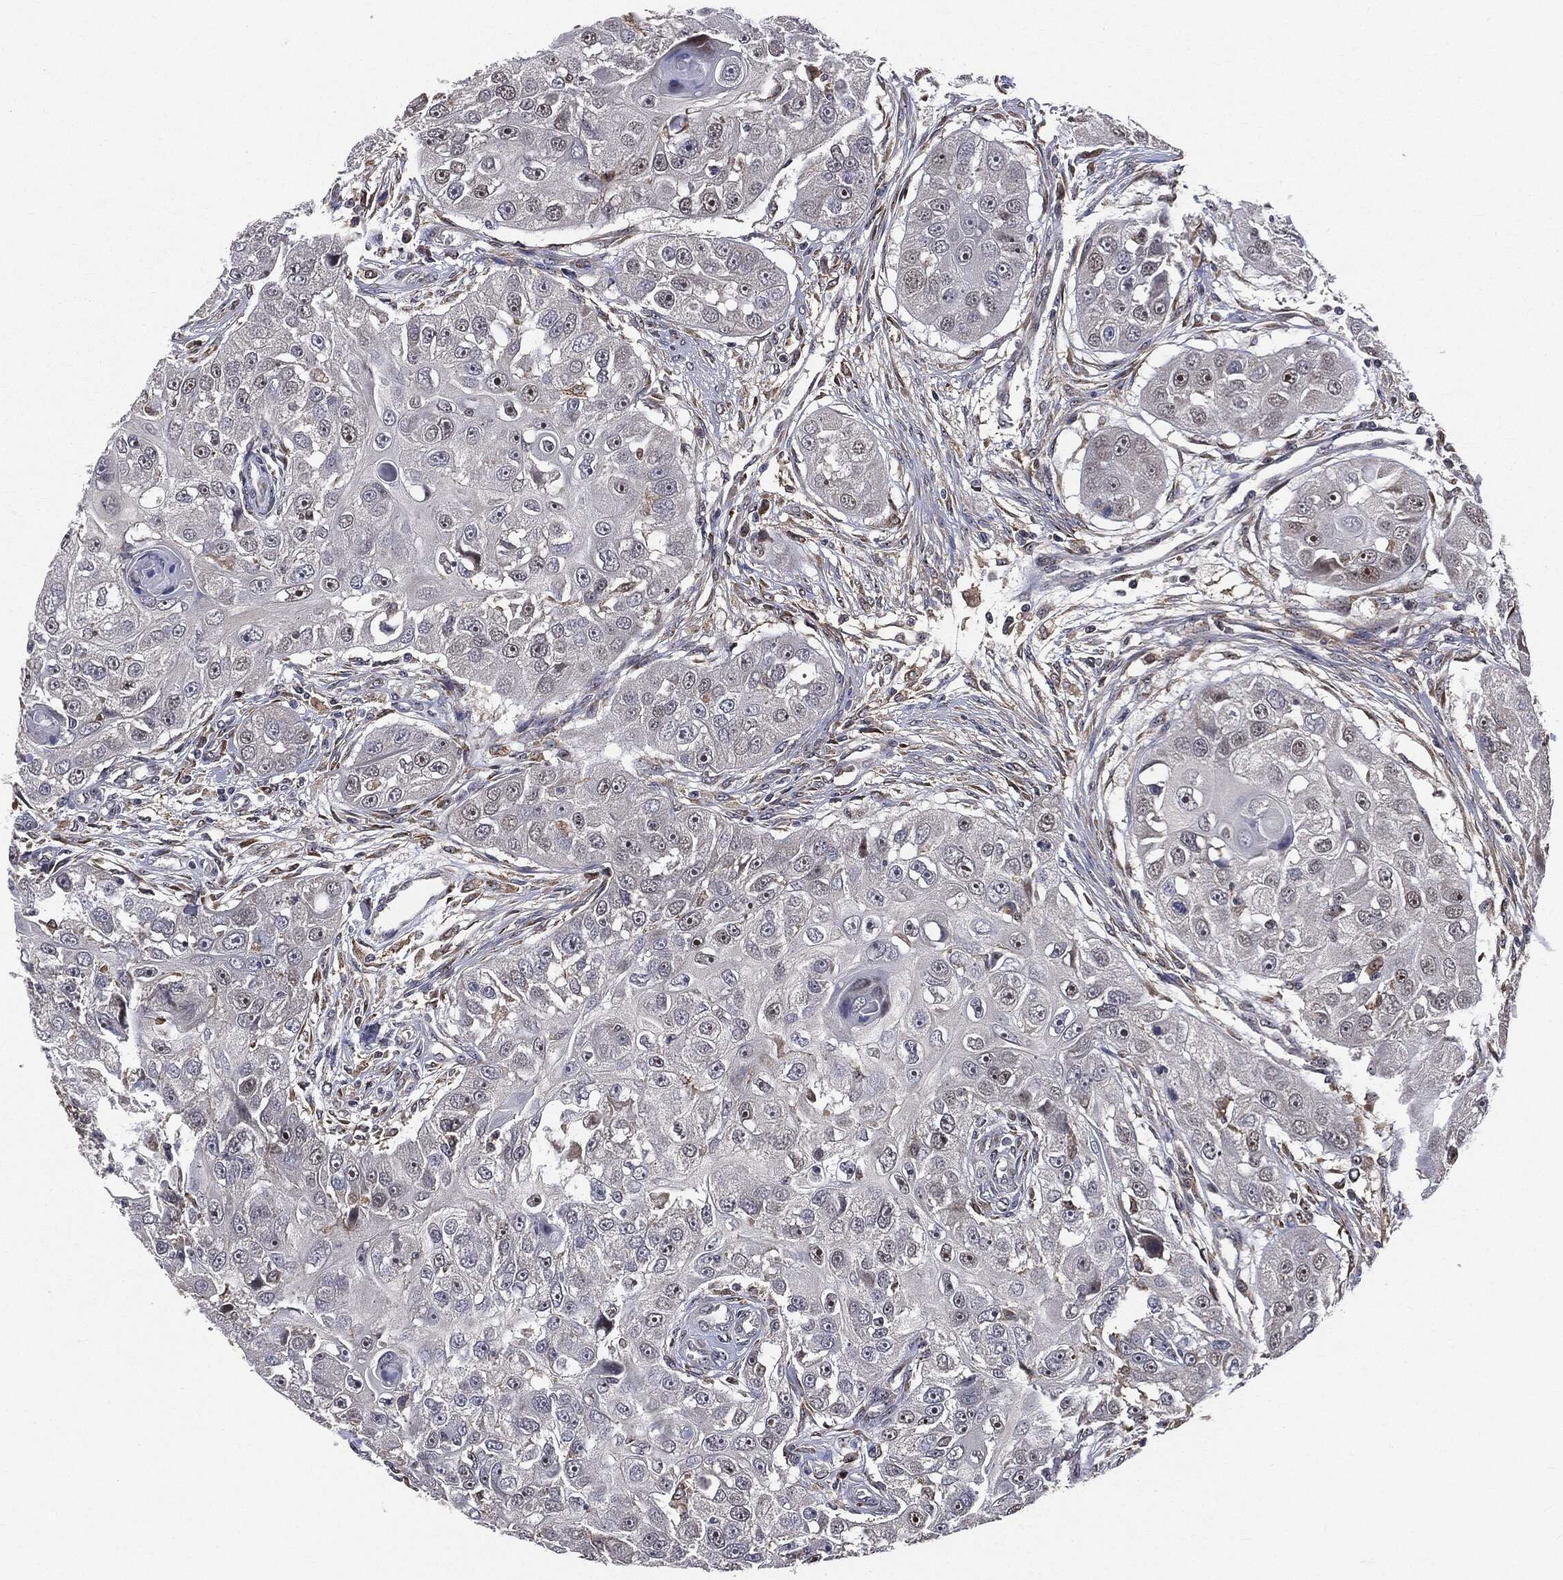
{"staining": {"intensity": "moderate", "quantity": "<25%", "location": "nuclear"}, "tissue": "head and neck cancer", "cell_type": "Tumor cells", "image_type": "cancer", "snomed": [{"axis": "morphology", "description": "Squamous cell carcinoma, NOS"}, {"axis": "topography", "description": "Head-Neck"}], "caption": "Moderate nuclear staining is identified in about <25% of tumor cells in squamous cell carcinoma (head and neck).", "gene": "TRMT1L", "patient": {"sex": "male", "age": 51}}